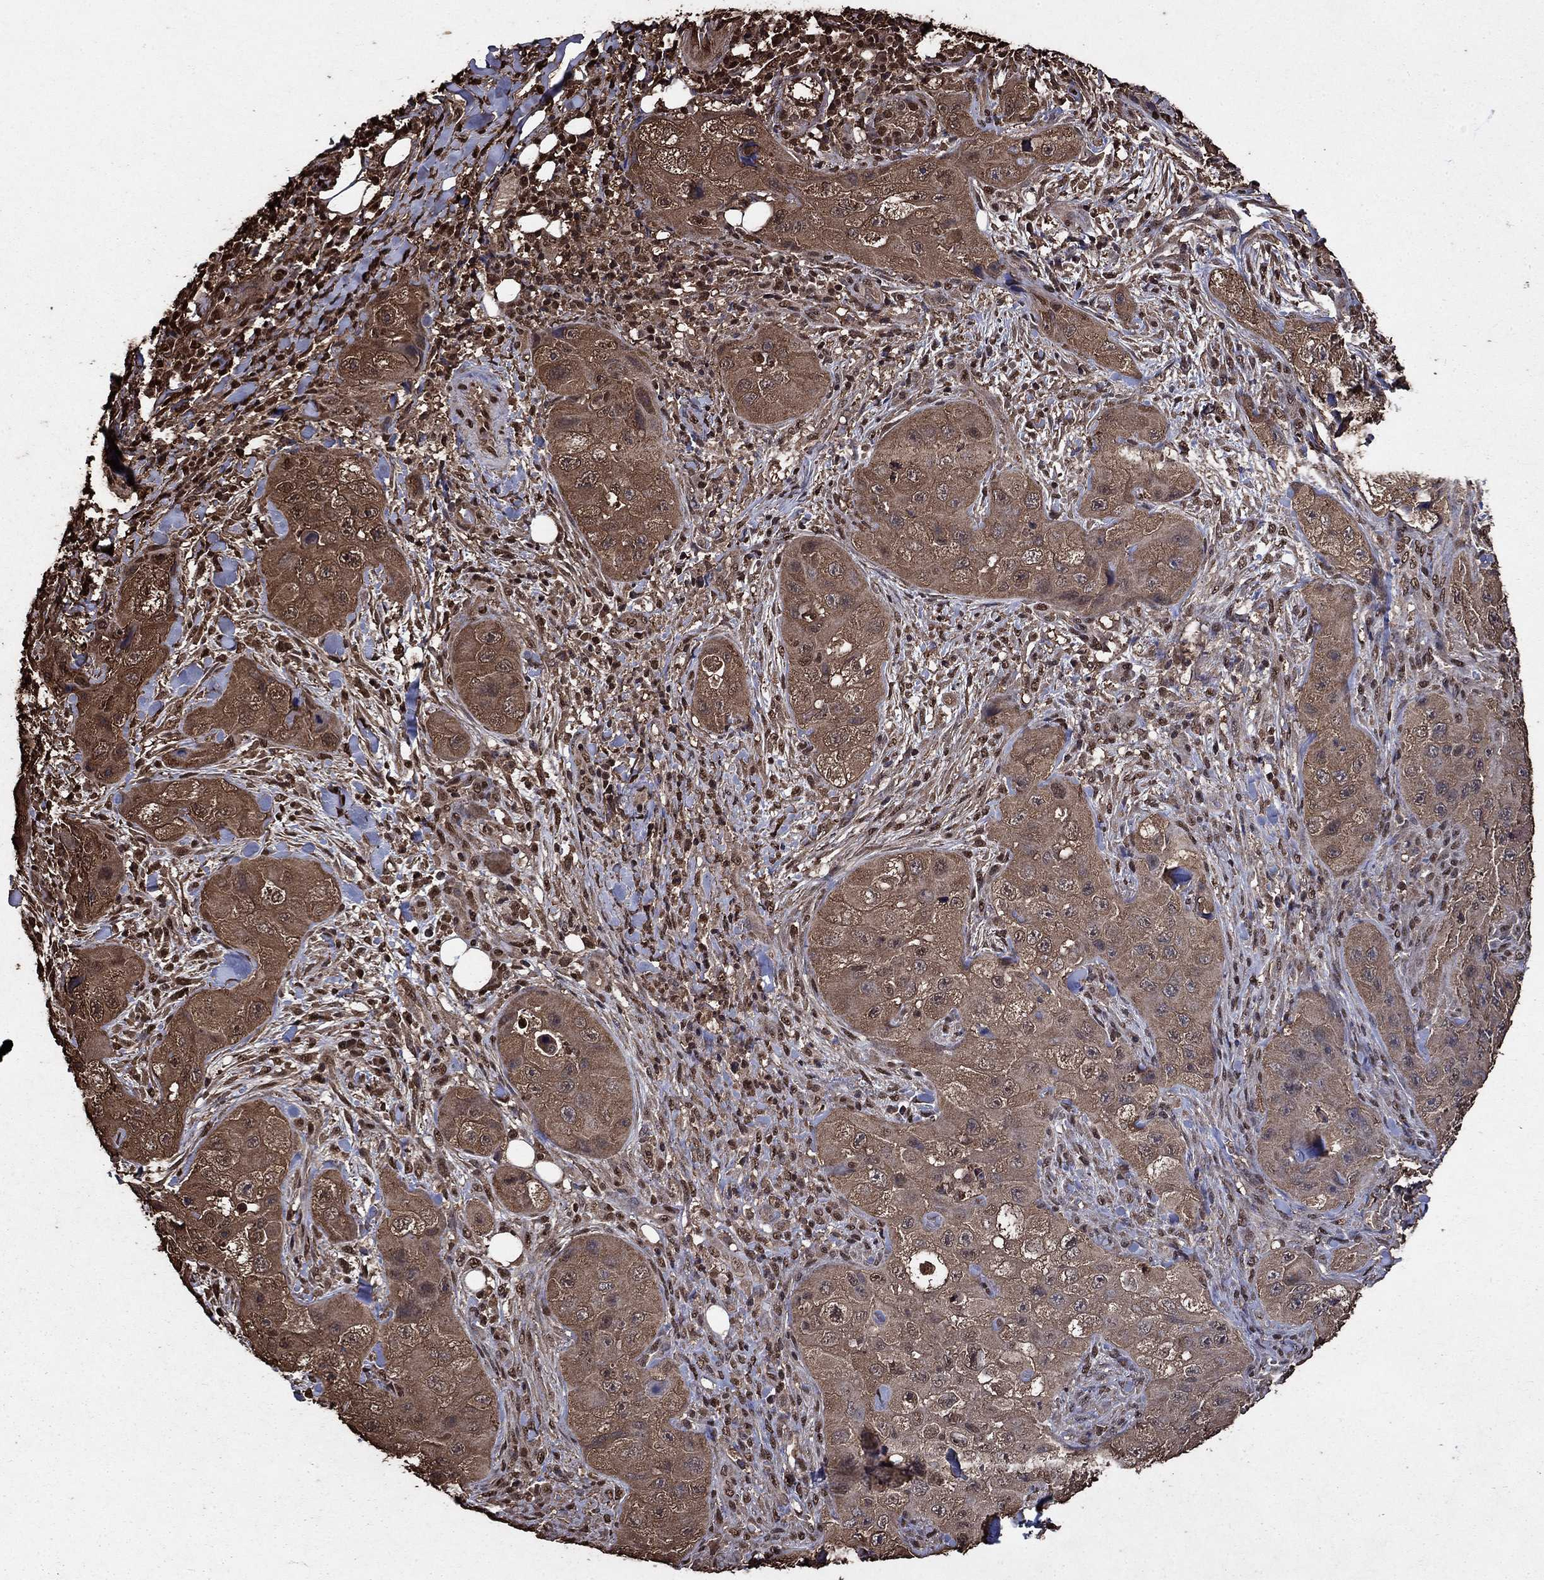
{"staining": {"intensity": "moderate", "quantity": ">75%", "location": "cytoplasmic/membranous"}, "tissue": "skin cancer", "cell_type": "Tumor cells", "image_type": "cancer", "snomed": [{"axis": "morphology", "description": "Squamous cell carcinoma, NOS"}, {"axis": "topography", "description": "Skin"}, {"axis": "topography", "description": "Subcutis"}], "caption": "IHC image of squamous cell carcinoma (skin) stained for a protein (brown), which shows medium levels of moderate cytoplasmic/membranous positivity in about >75% of tumor cells.", "gene": "GAPDH", "patient": {"sex": "male", "age": 73}}